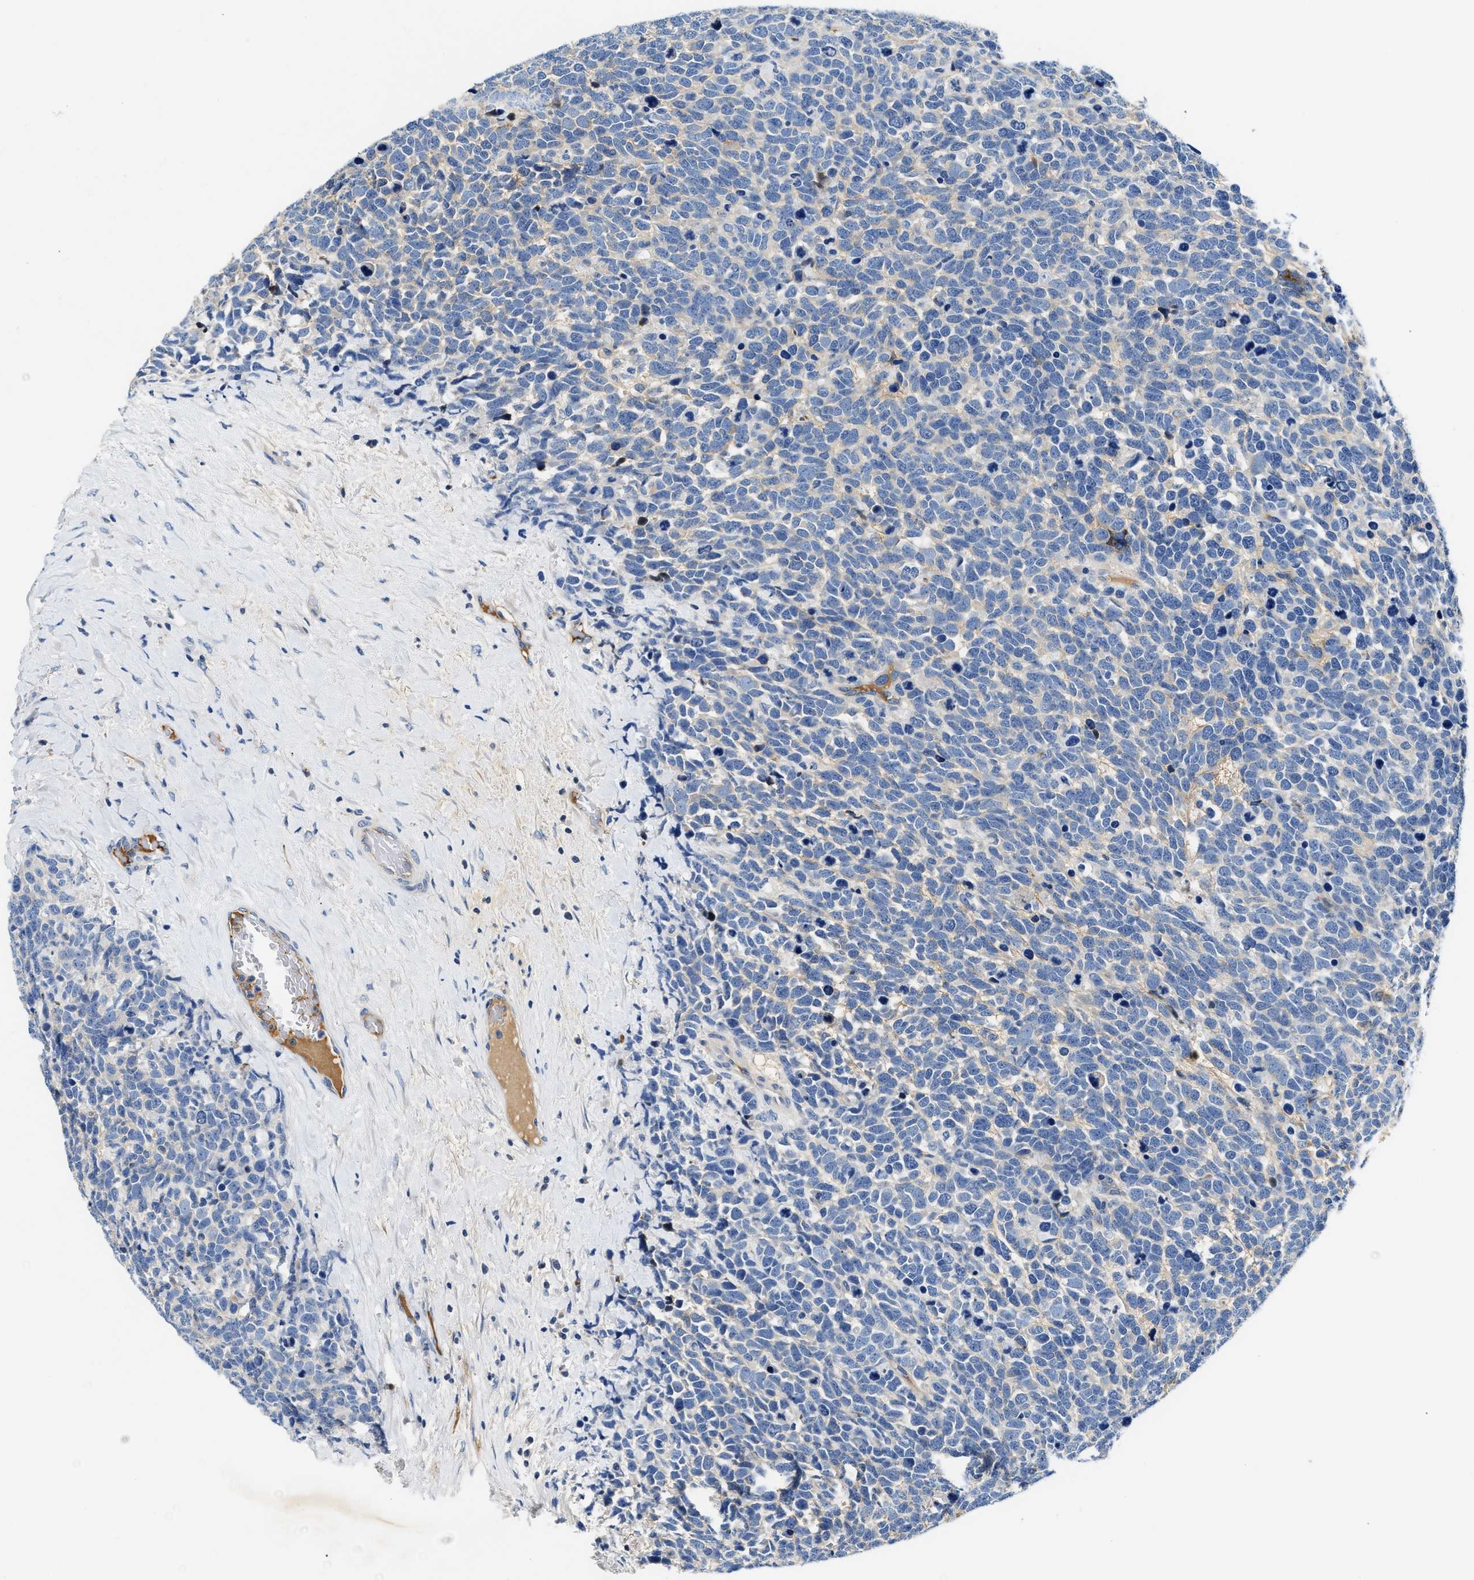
{"staining": {"intensity": "negative", "quantity": "none", "location": "none"}, "tissue": "urothelial cancer", "cell_type": "Tumor cells", "image_type": "cancer", "snomed": [{"axis": "morphology", "description": "Urothelial carcinoma, High grade"}, {"axis": "topography", "description": "Urinary bladder"}], "caption": "Histopathology image shows no significant protein staining in tumor cells of urothelial cancer.", "gene": "TUT7", "patient": {"sex": "female", "age": 82}}